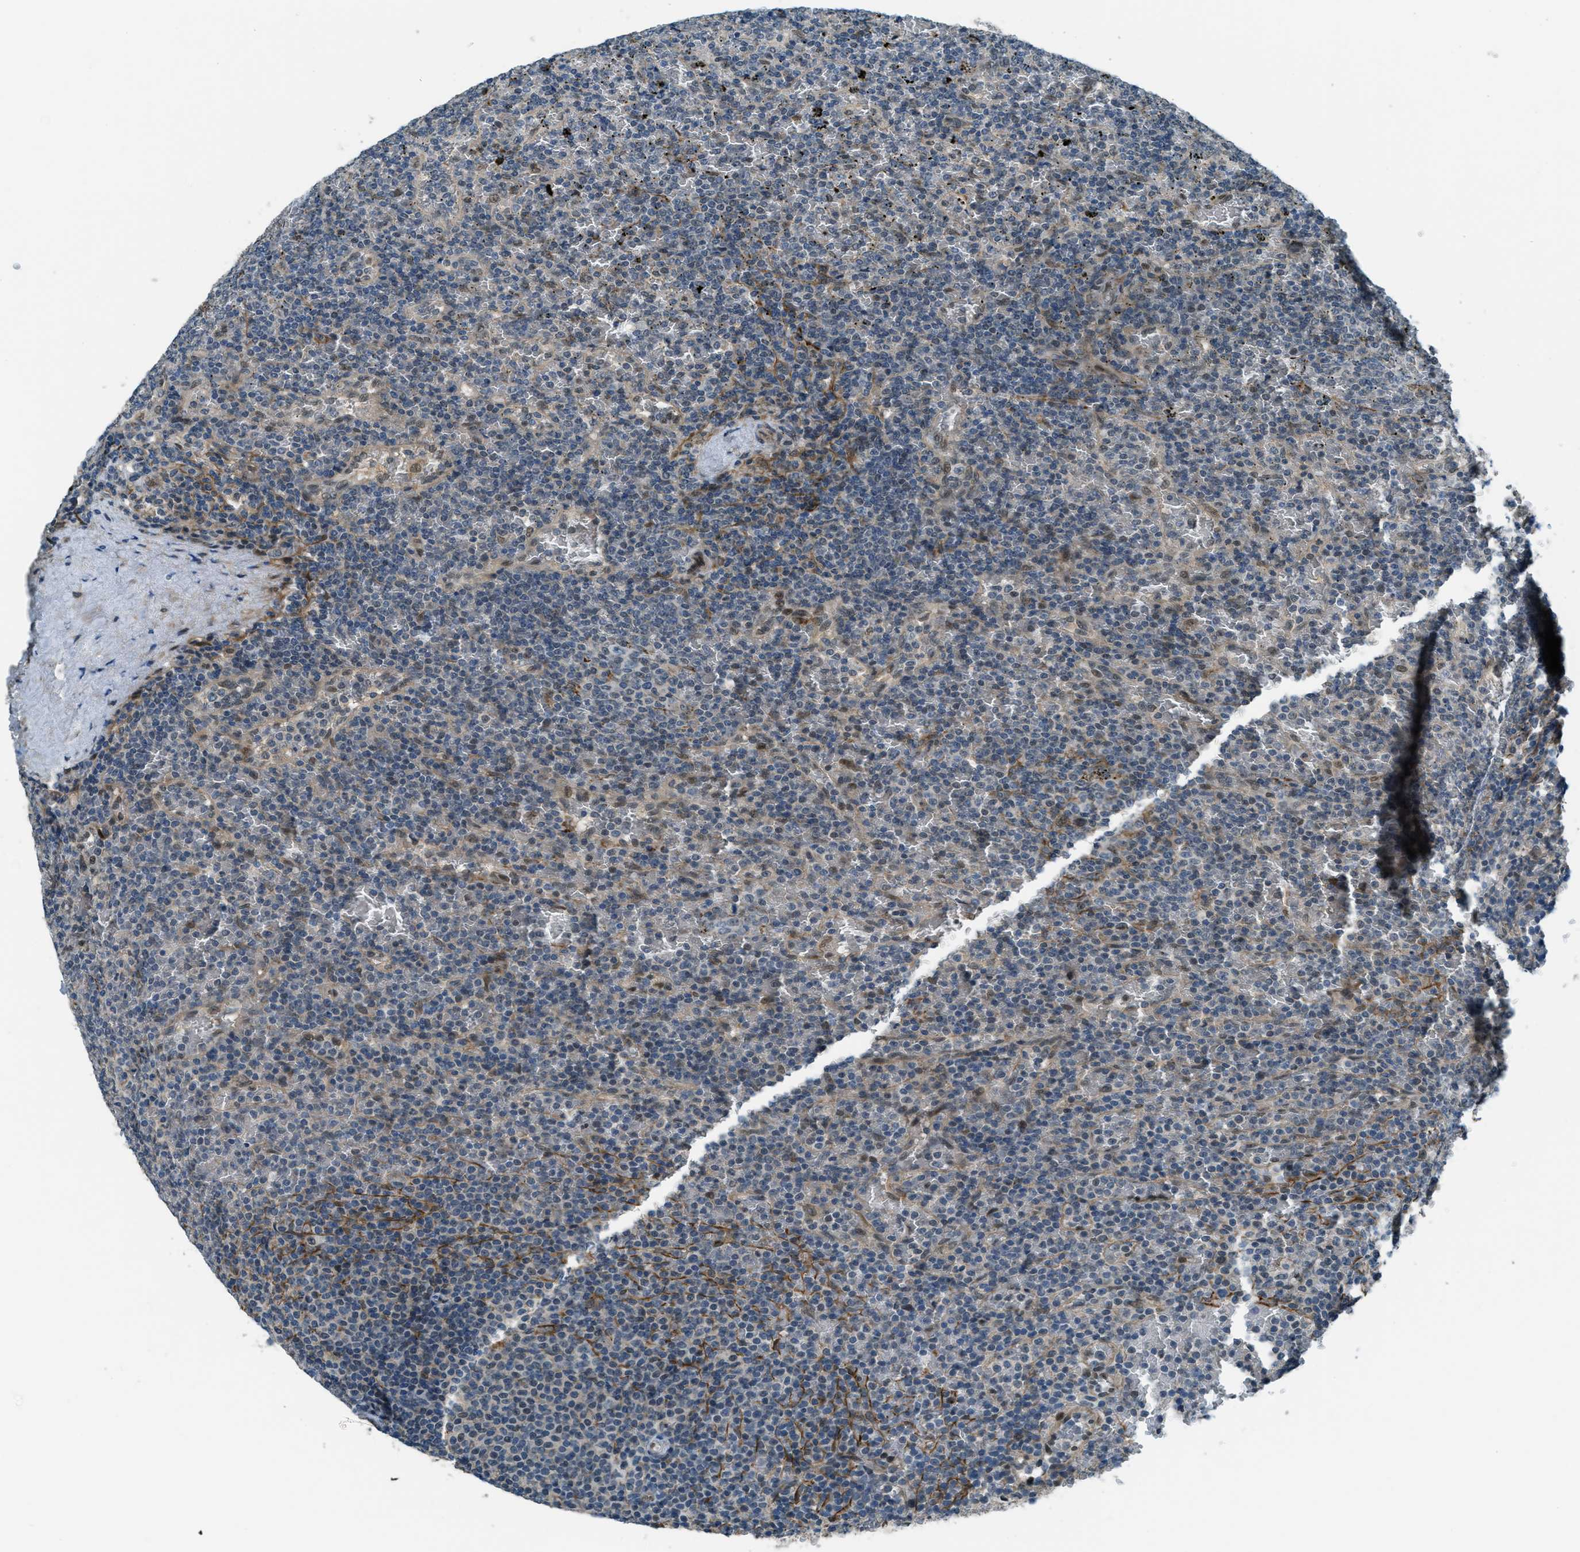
{"staining": {"intensity": "negative", "quantity": "none", "location": "none"}, "tissue": "lymphoma", "cell_type": "Tumor cells", "image_type": "cancer", "snomed": [{"axis": "morphology", "description": "Malignant lymphoma, non-Hodgkin's type, Low grade"}, {"axis": "topography", "description": "Spleen"}], "caption": "The photomicrograph displays no staining of tumor cells in malignant lymphoma, non-Hodgkin's type (low-grade). (Brightfield microscopy of DAB immunohistochemistry (IHC) at high magnification).", "gene": "NPEPL1", "patient": {"sex": "female", "age": 77}}